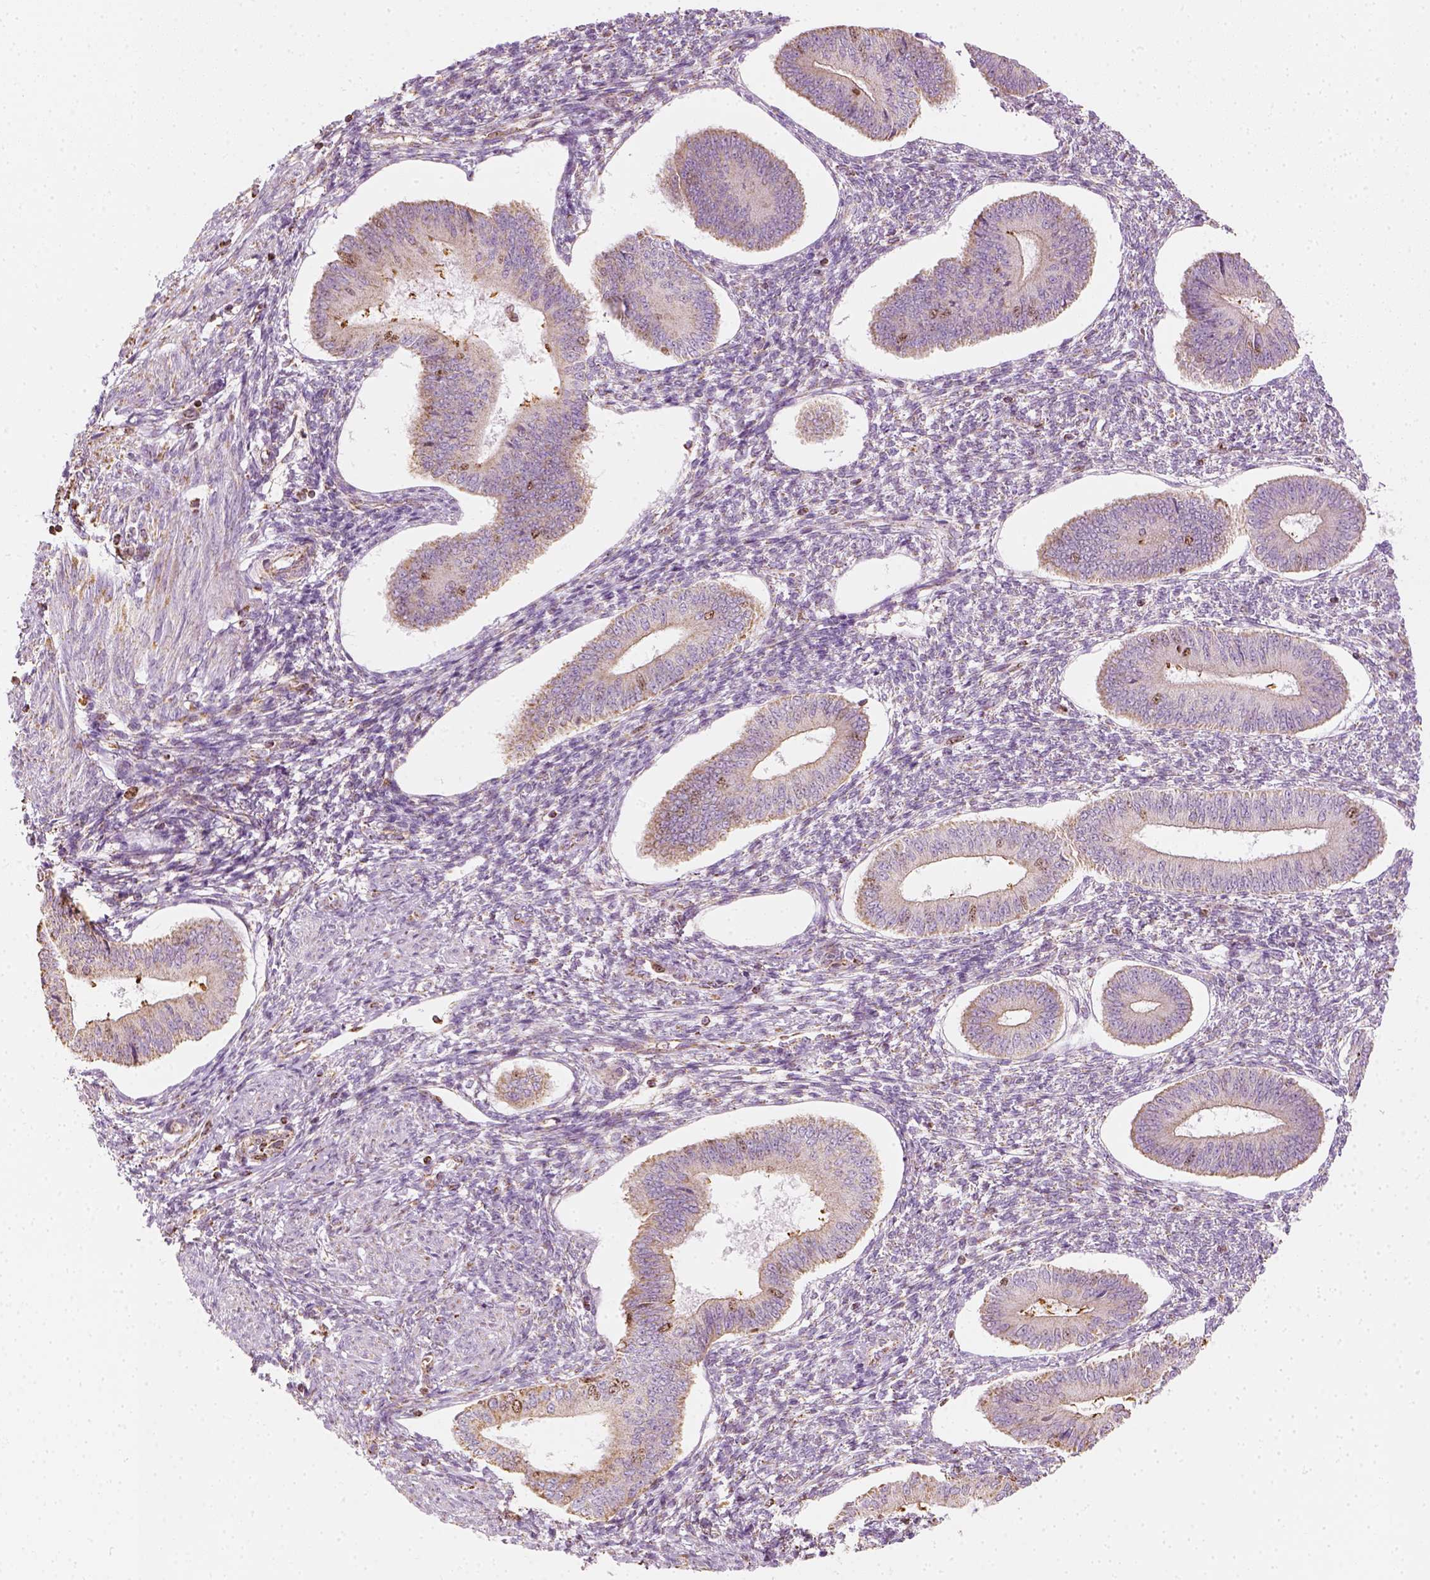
{"staining": {"intensity": "negative", "quantity": "none", "location": "none"}, "tissue": "endometrium", "cell_type": "Cells in endometrial stroma", "image_type": "normal", "snomed": [{"axis": "morphology", "description": "Normal tissue, NOS"}, {"axis": "topography", "description": "Endometrium"}], "caption": "The image displays no significant expression in cells in endometrial stroma of endometrium.", "gene": "LCA5", "patient": {"sex": "female", "age": 42}}